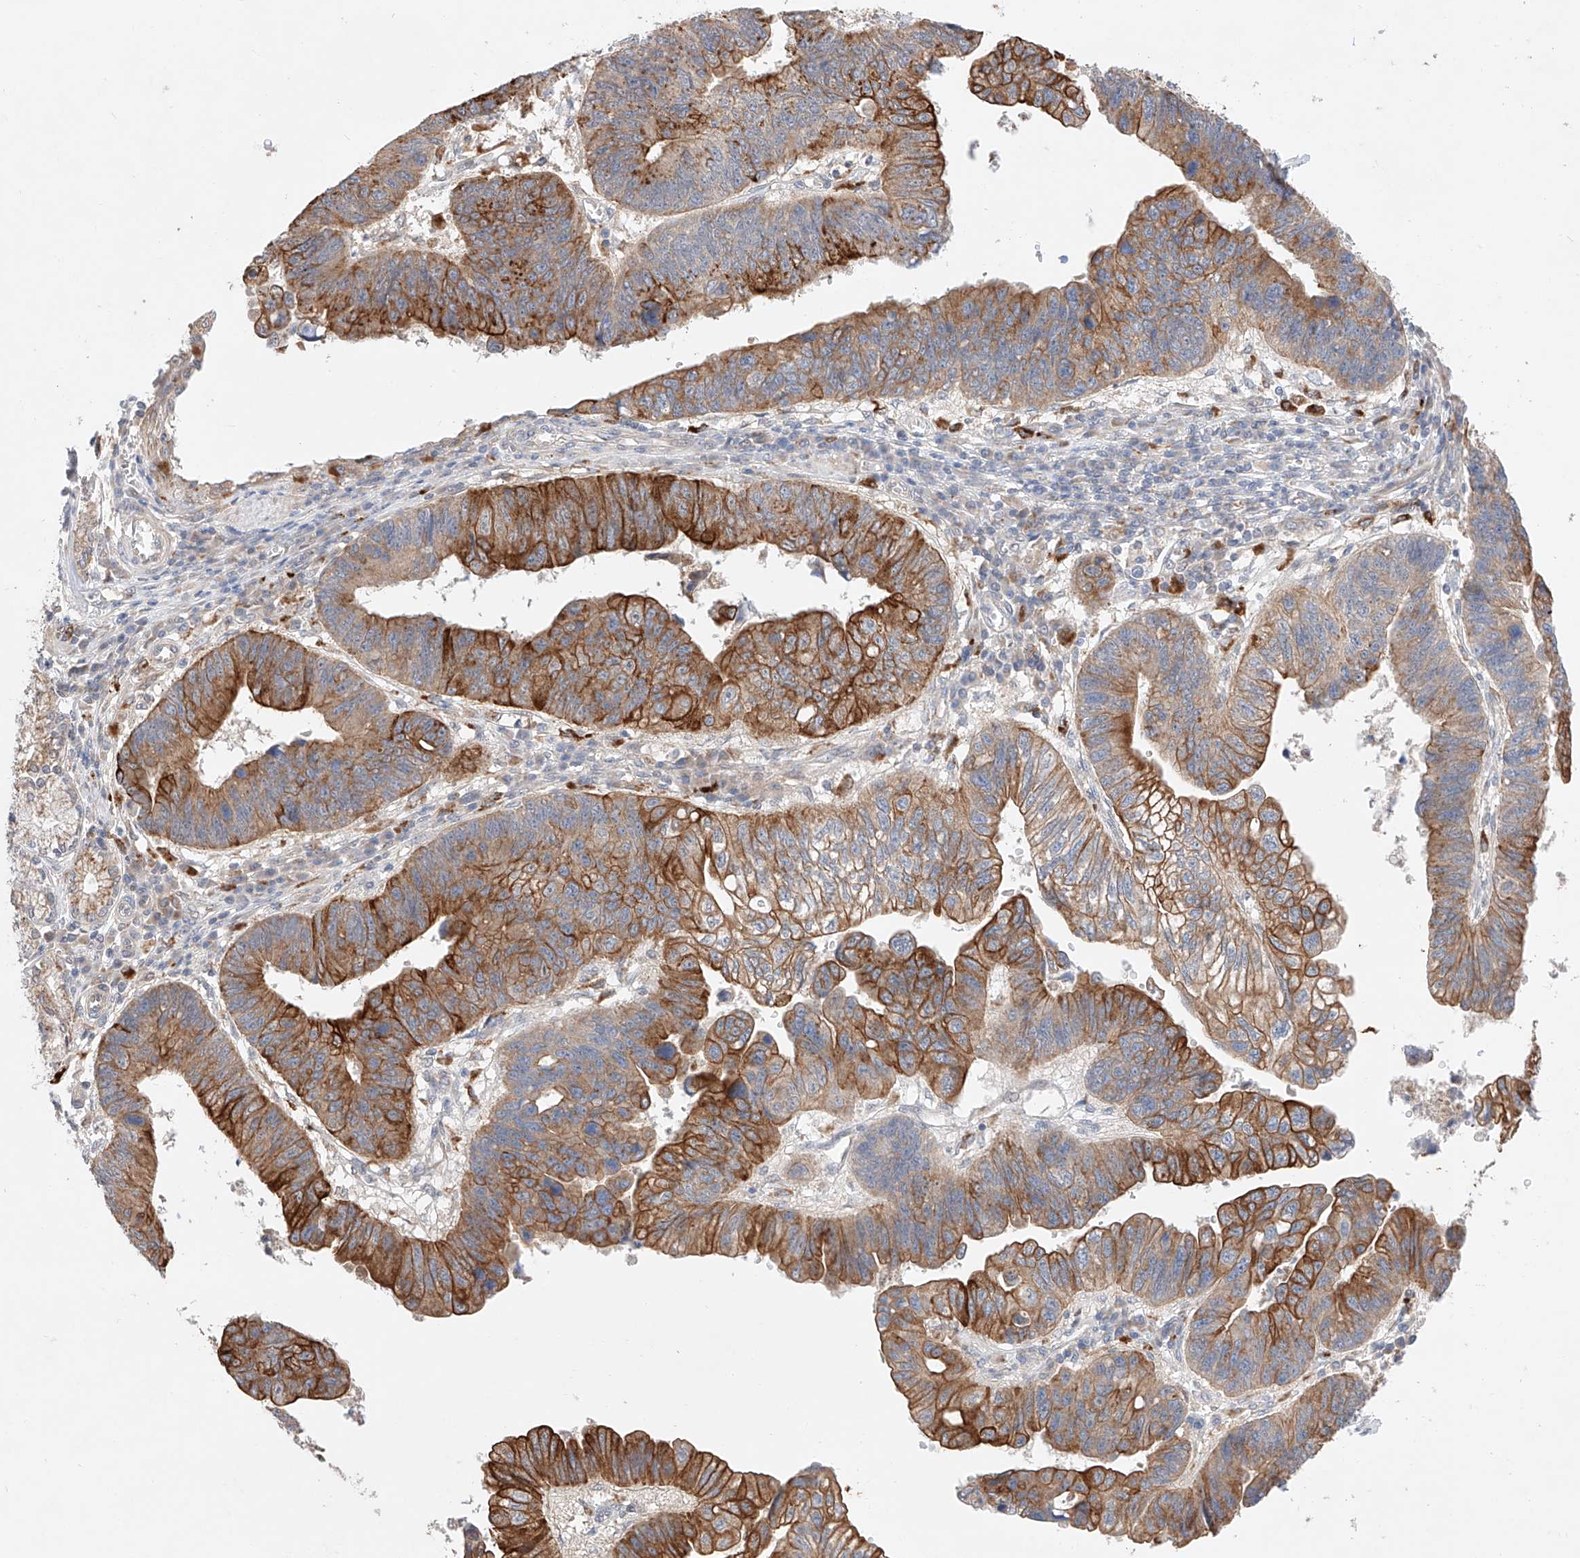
{"staining": {"intensity": "strong", "quantity": "25%-75%", "location": "cytoplasmic/membranous"}, "tissue": "stomach cancer", "cell_type": "Tumor cells", "image_type": "cancer", "snomed": [{"axis": "morphology", "description": "Adenocarcinoma, NOS"}, {"axis": "topography", "description": "Stomach"}], "caption": "A brown stain shows strong cytoplasmic/membranous positivity of a protein in adenocarcinoma (stomach) tumor cells.", "gene": "GCNT1", "patient": {"sex": "male", "age": 59}}